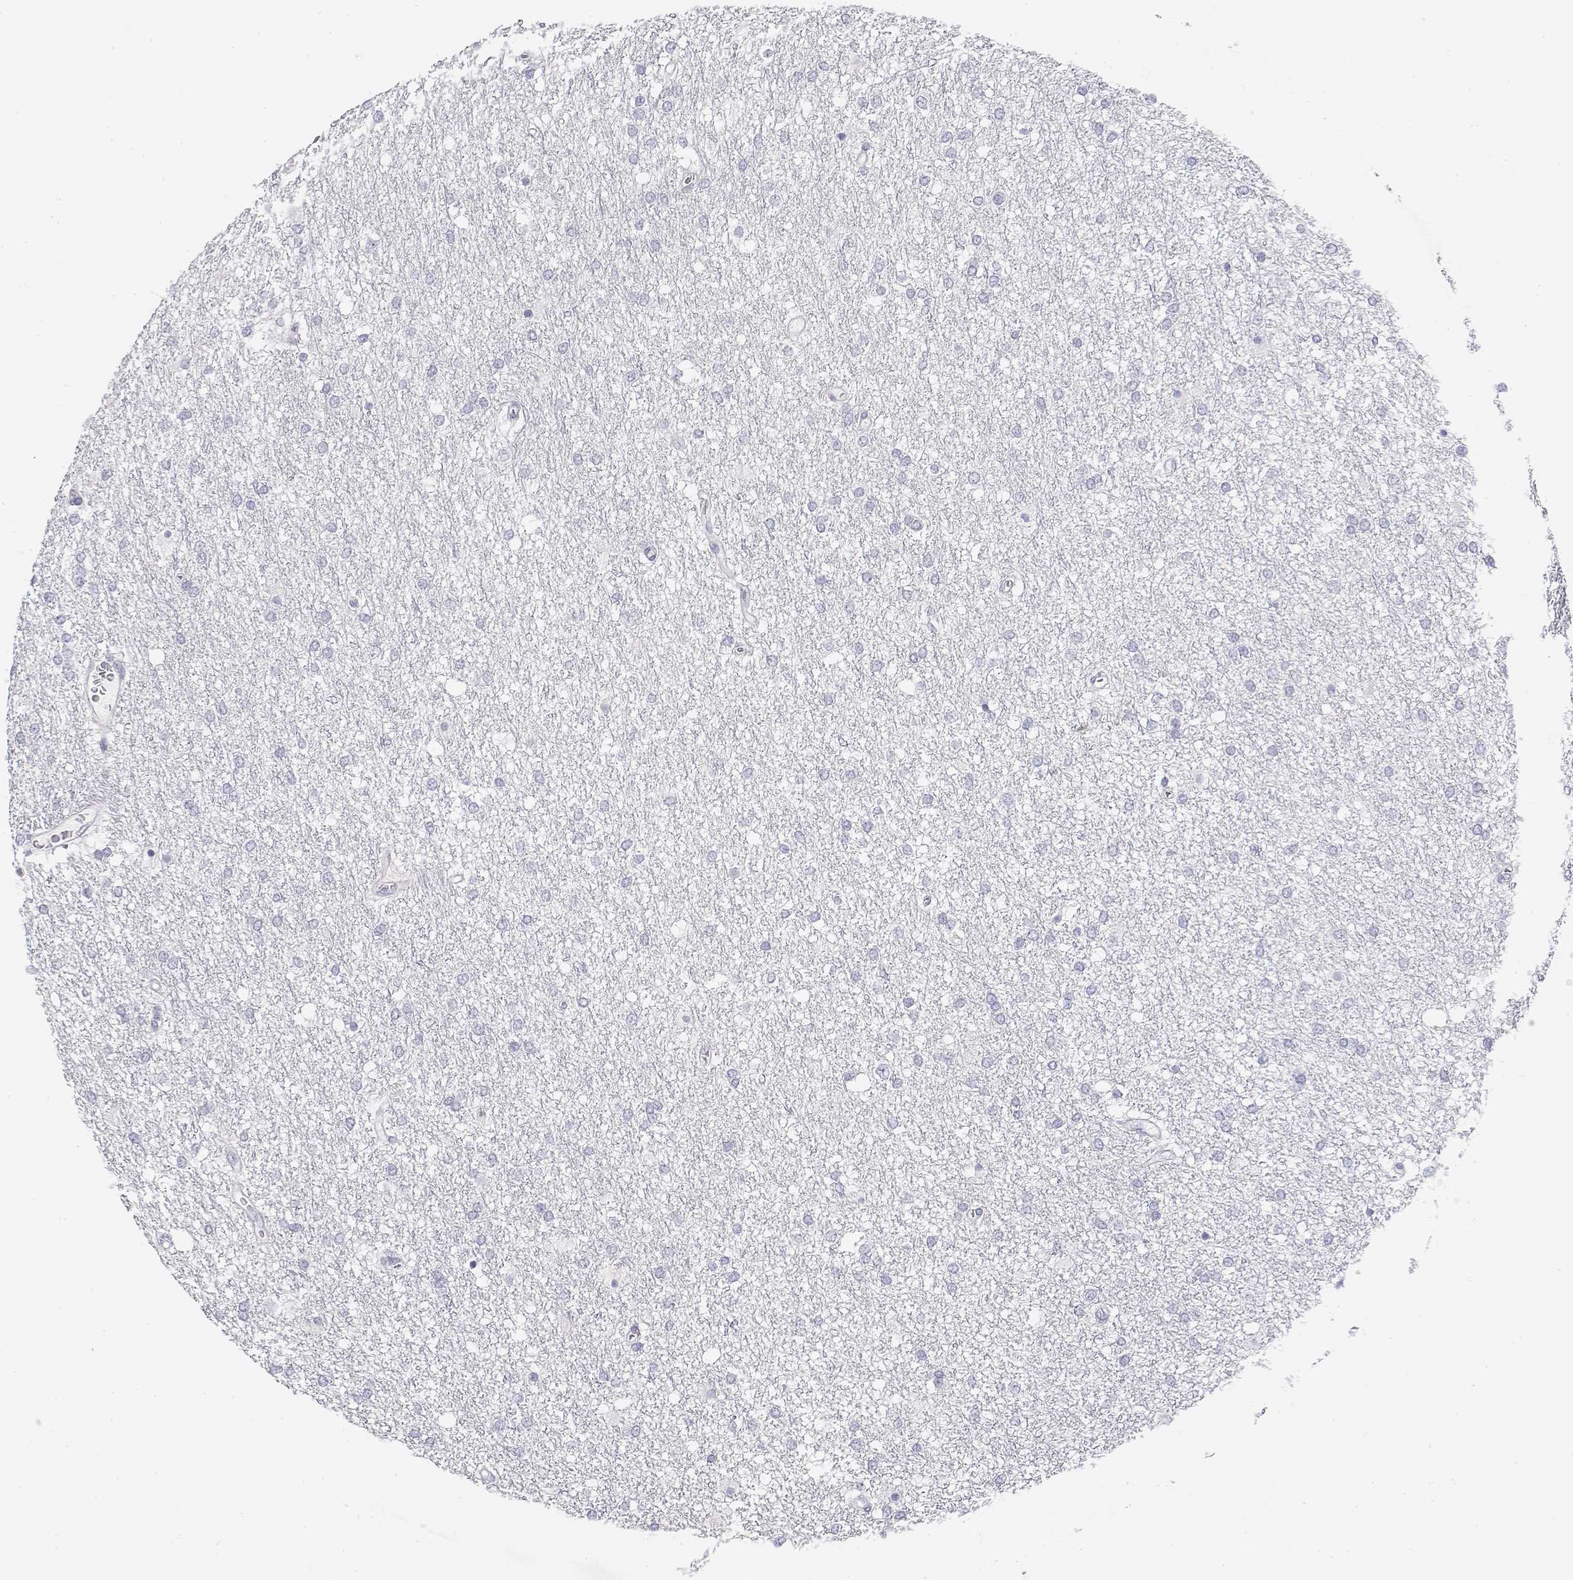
{"staining": {"intensity": "negative", "quantity": "none", "location": "none"}, "tissue": "glioma", "cell_type": "Tumor cells", "image_type": "cancer", "snomed": [{"axis": "morphology", "description": "Glioma, malignant, High grade"}, {"axis": "topography", "description": "Brain"}], "caption": "This photomicrograph is of glioma stained with immunohistochemistry (IHC) to label a protein in brown with the nuclei are counter-stained blue. There is no positivity in tumor cells.", "gene": "MISP", "patient": {"sex": "female", "age": 61}}